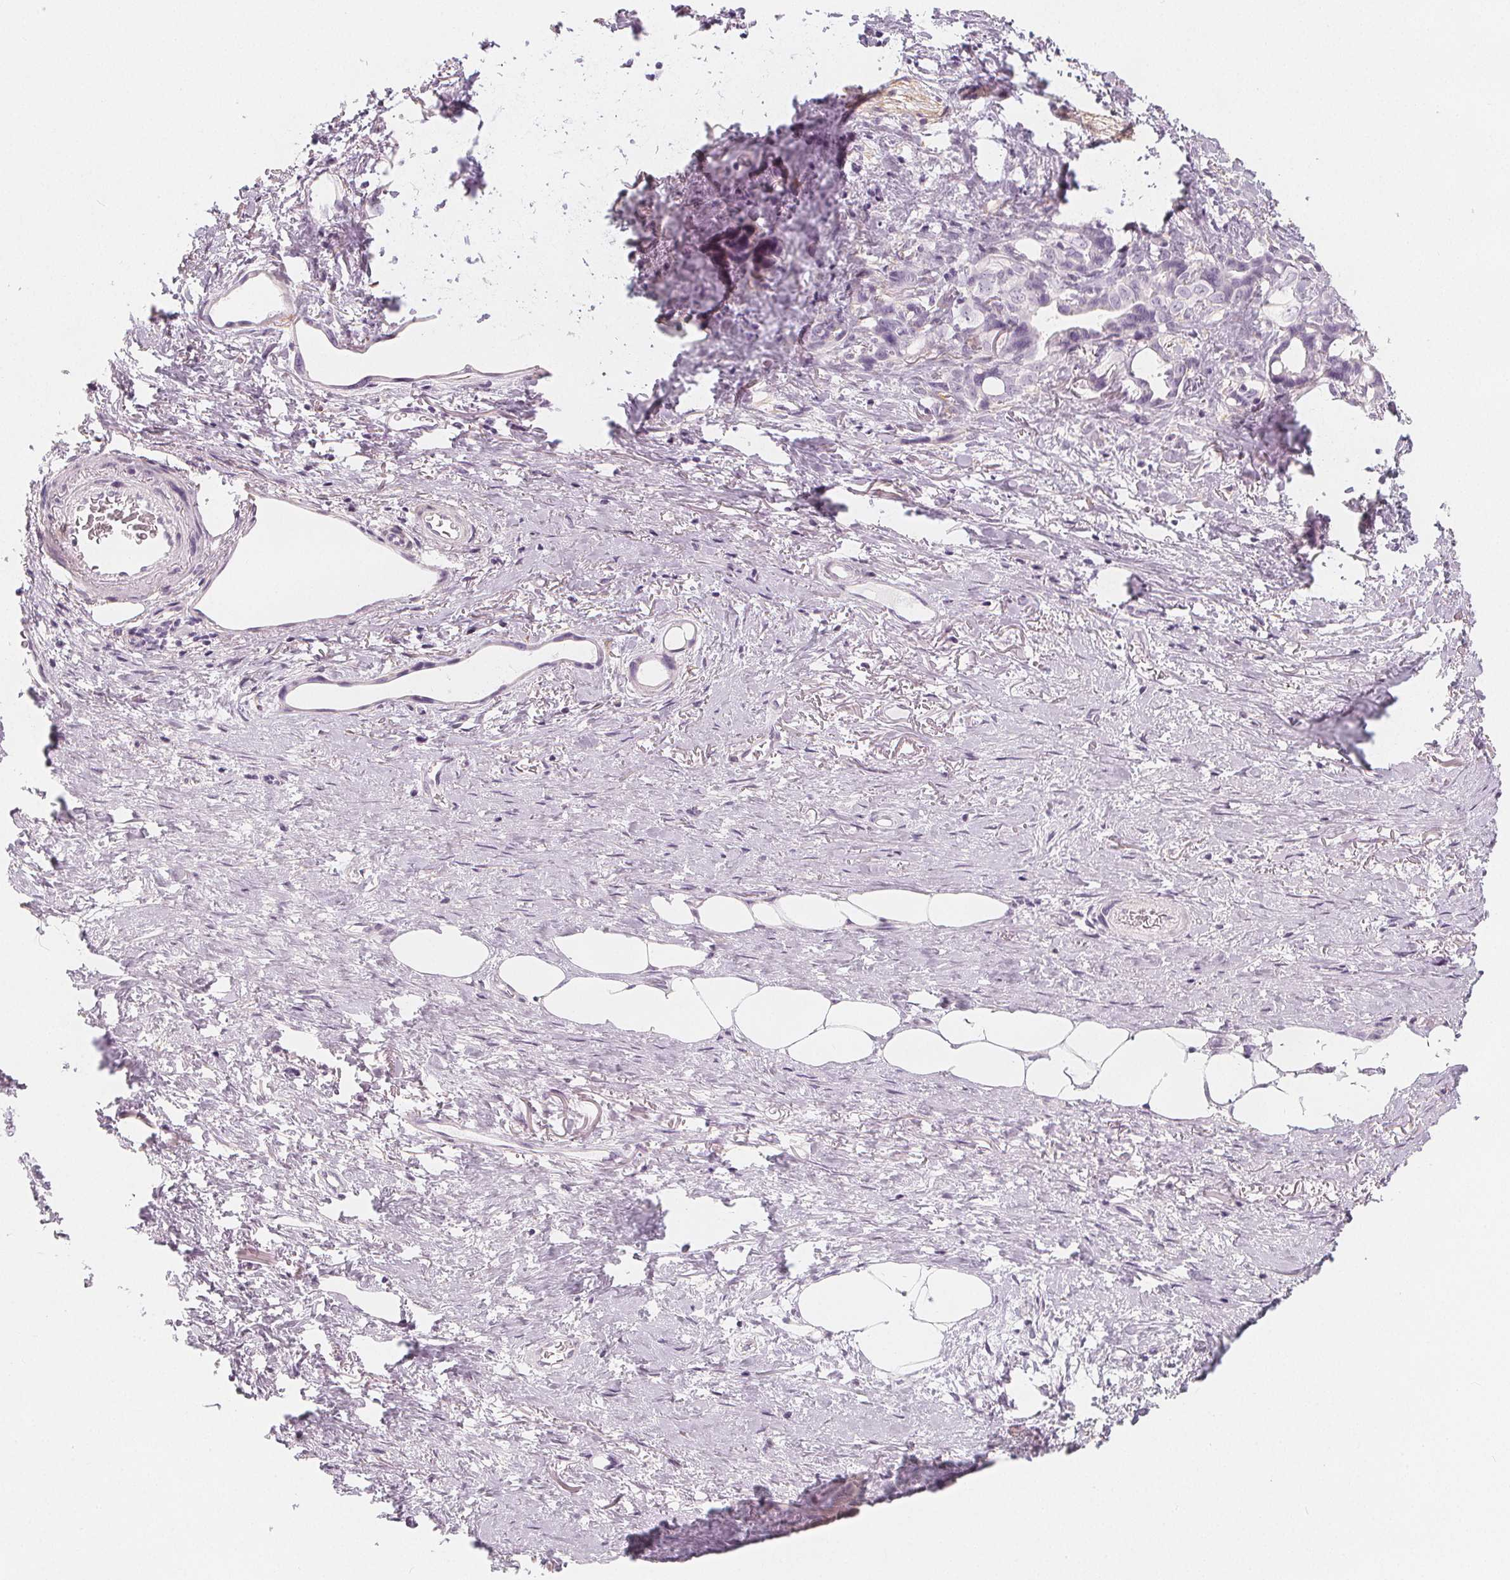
{"staining": {"intensity": "negative", "quantity": "none", "location": "none"}, "tissue": "stomach cancer", "cell_type": "Tumor cells", "image_type": "cancer", "snomed": [{"axis": "morphology", "description": "Adenocarcinoma, NOS"}, {"axis": "topography", "description": "Stomach, upper"}], "caption": "The photomicrograph reveals no staining of tumor cells in stomach adenocarcinoma.", "gene": "MAP1A", "patient": {"sex": "male", "age": 62}}